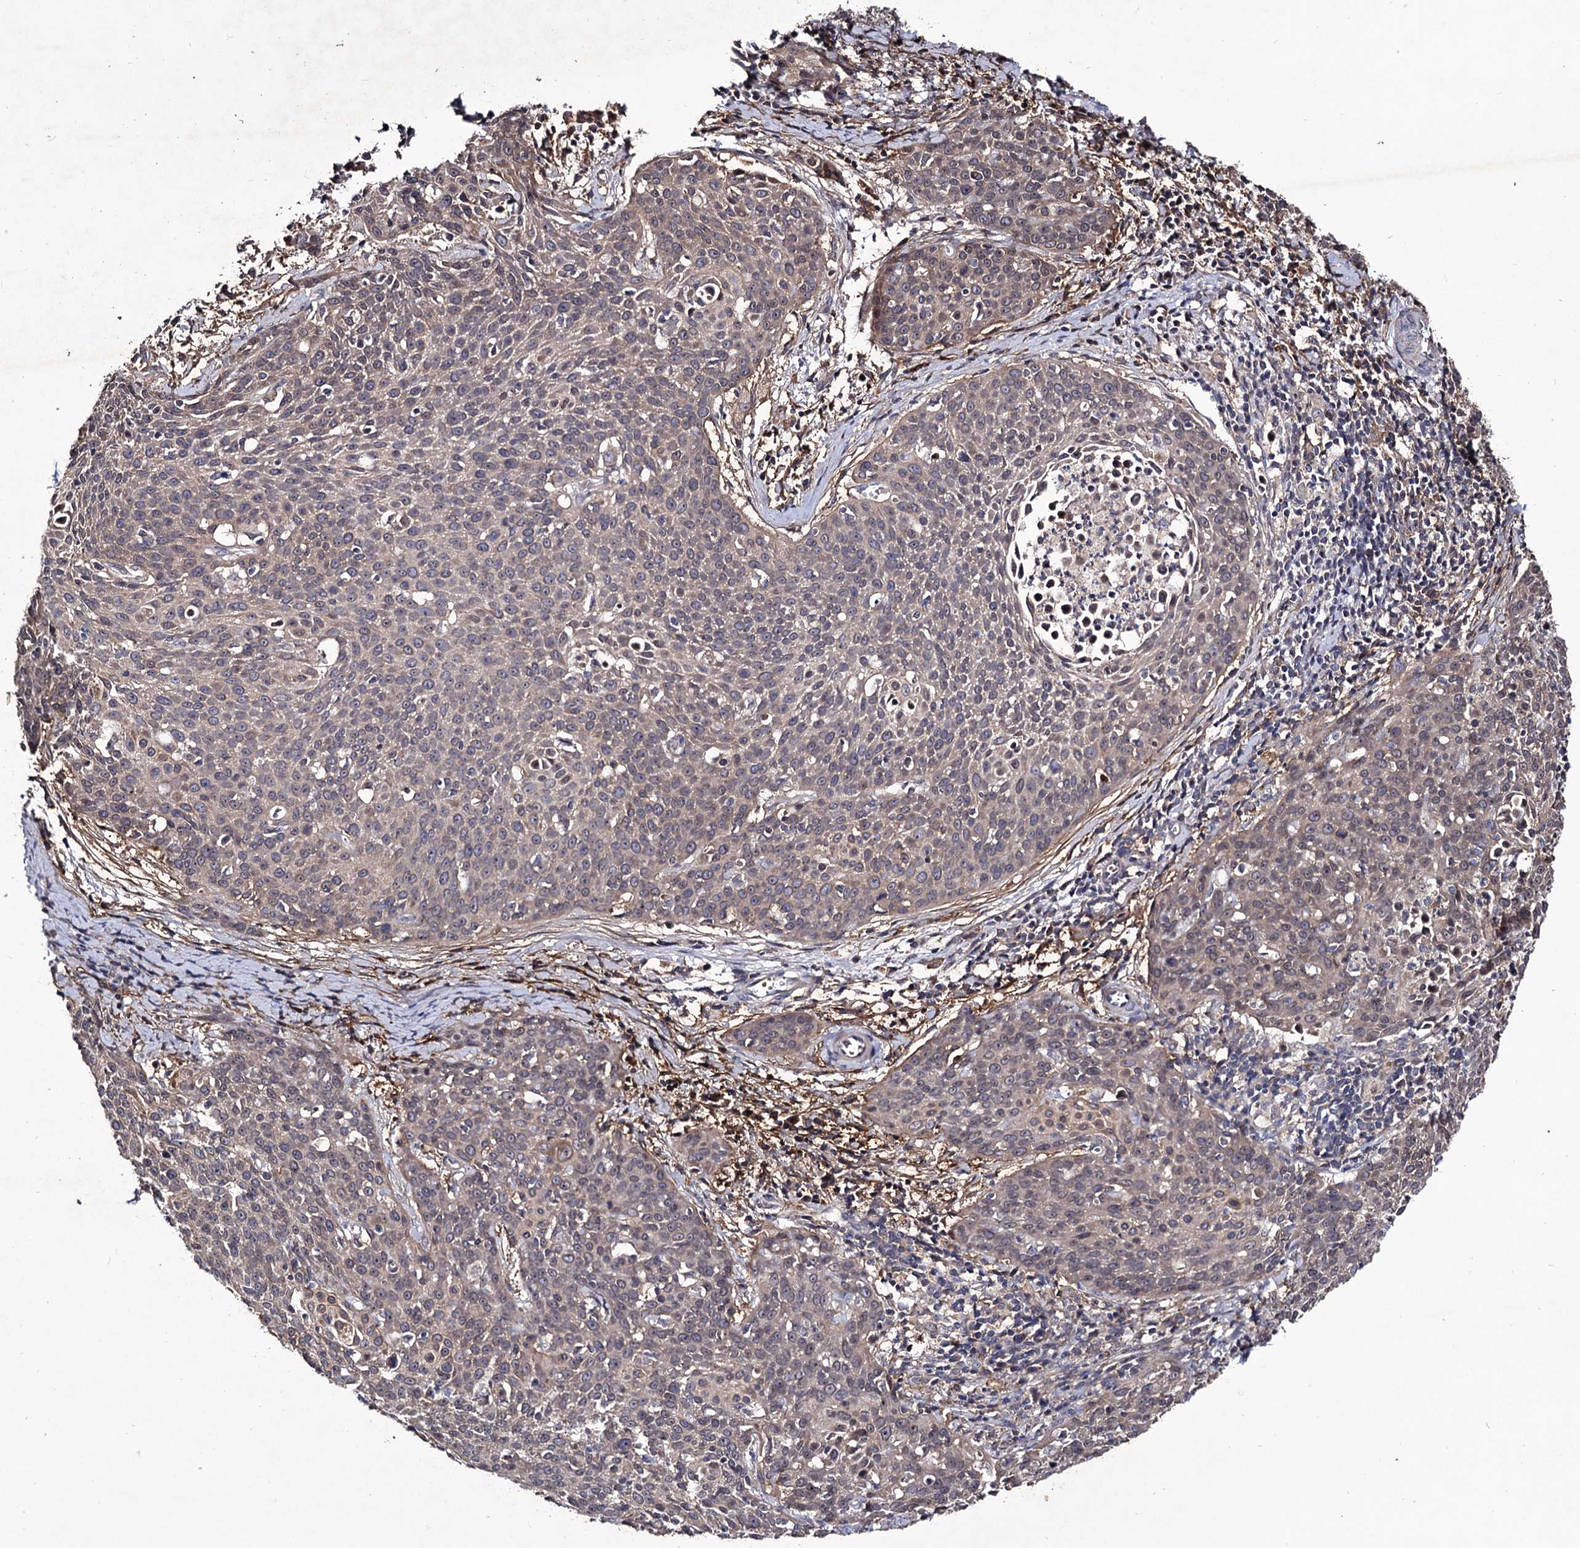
{"staining": {"intensity": "weak", "quantity": "<25%", "location": "cytoplasmic/membranous"}, "tissue": "cervical cancer", "cell_type": "Tumor cells", "image_type": "cancer", "snomed": [{"axis": "morphology", "description": "Squamous cell carcinoma, NOS"}, {"axis": "topography", "description": "Cervix"}], "caption": "Immunohistochemistry of cervical cancer (squamous cell carcinoma) shows no expression in tumor cells. The staining was performed using DAB (3,3'-diaminobenzidine) to visualize the protein expression in brown, while the nuclei were stained in blue with hematoxylin (Magnification: 20x).", "gene": "MYO1H", "patient": {"sex": "female", "age": 38}}